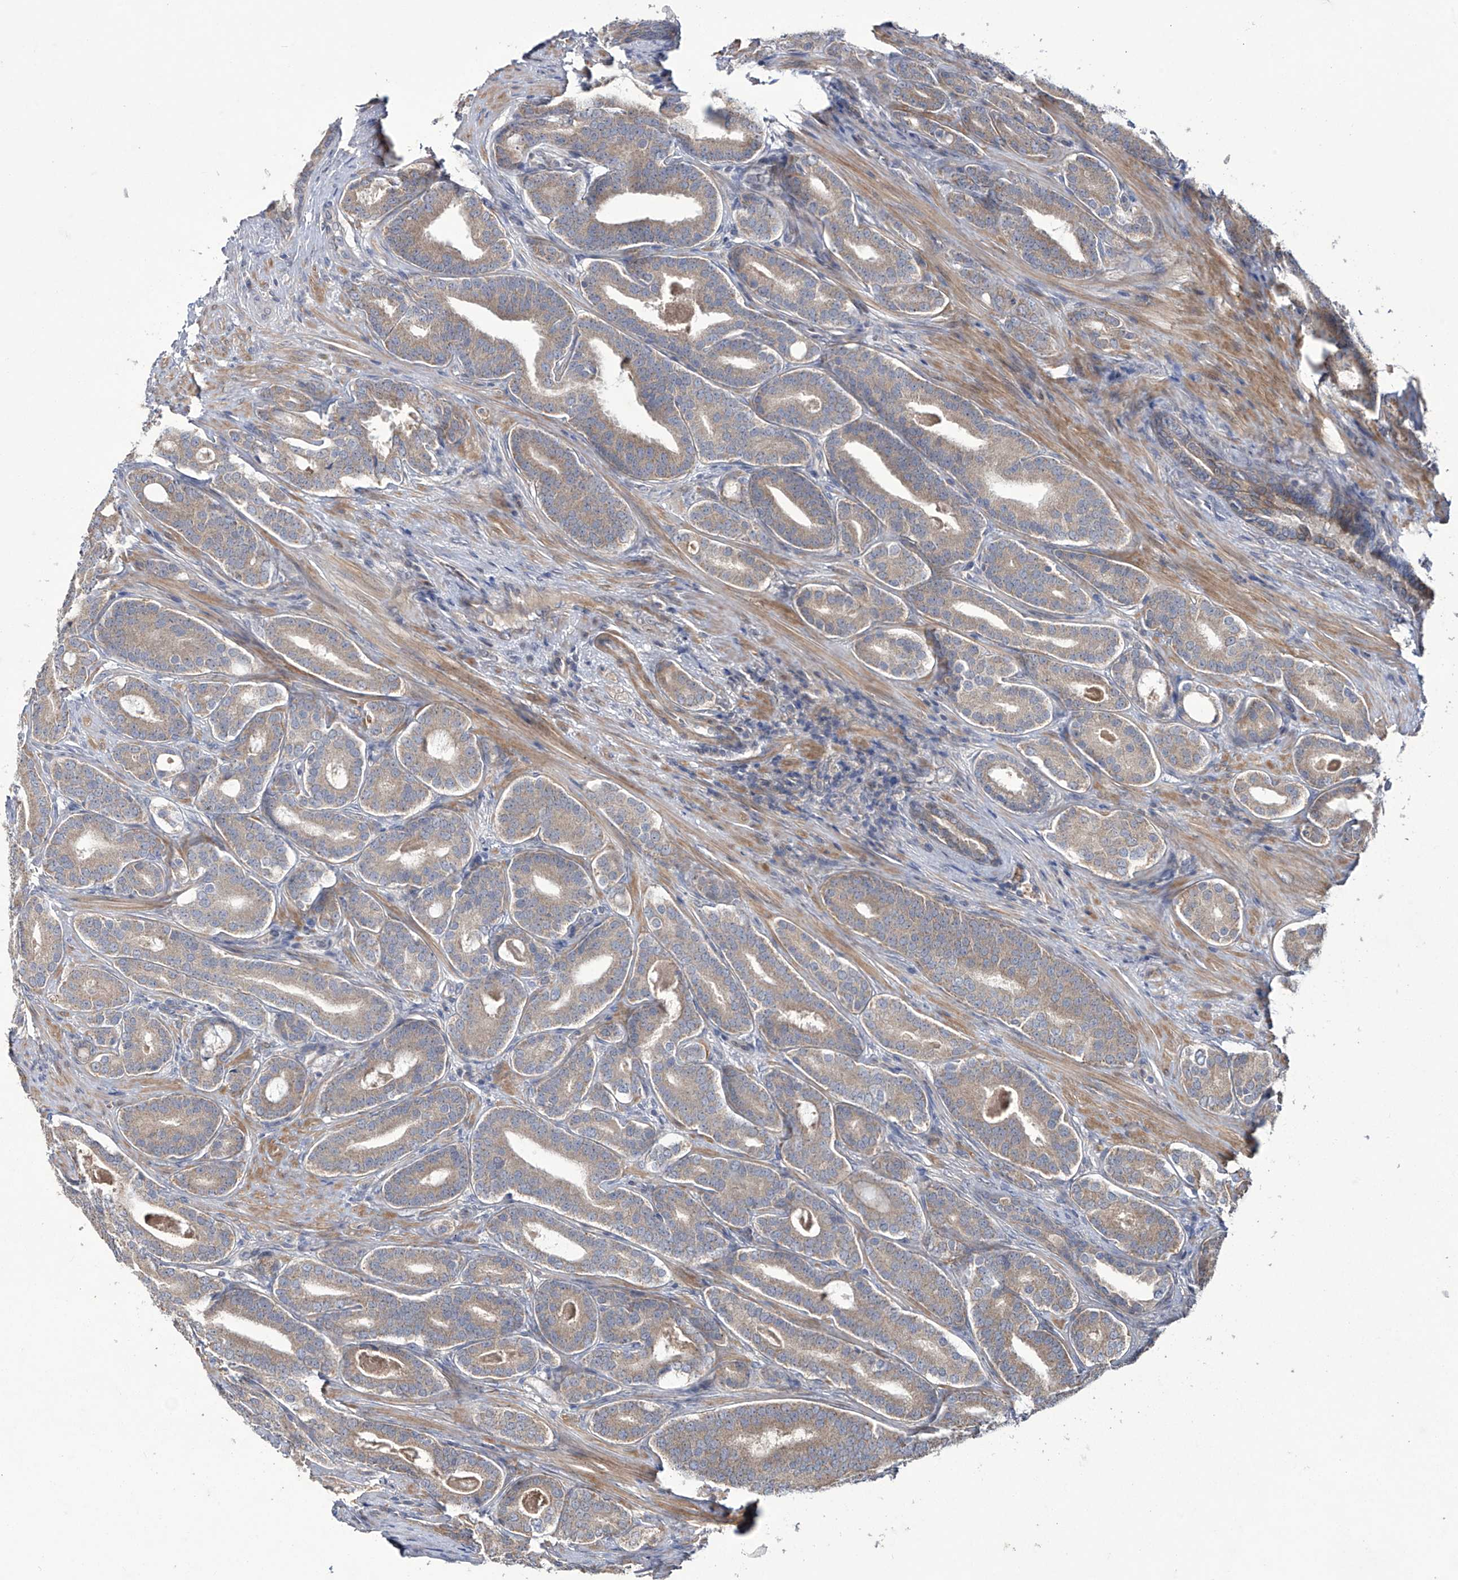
{"staining": {"intensity": "weak", "quantity": ">75%", "location": "cytoplasmic/membranous"}, "tissue": "prostate cancer", "cell_type": "Tumor cells", "image_type": "cancer", "snomed": [{"axis": "morphology", "description": "Adenocarcinoma, High grade"}, {"axis": "topography", "description": "Prostate"}], "caption": "Human prostate cancer (adenocarcinoma (high-grade)) stained with a protein marker exhibits weak staining in tumor cells.", "gene": "TRIM60", "patient": {"sex": "male", "age": 60}}